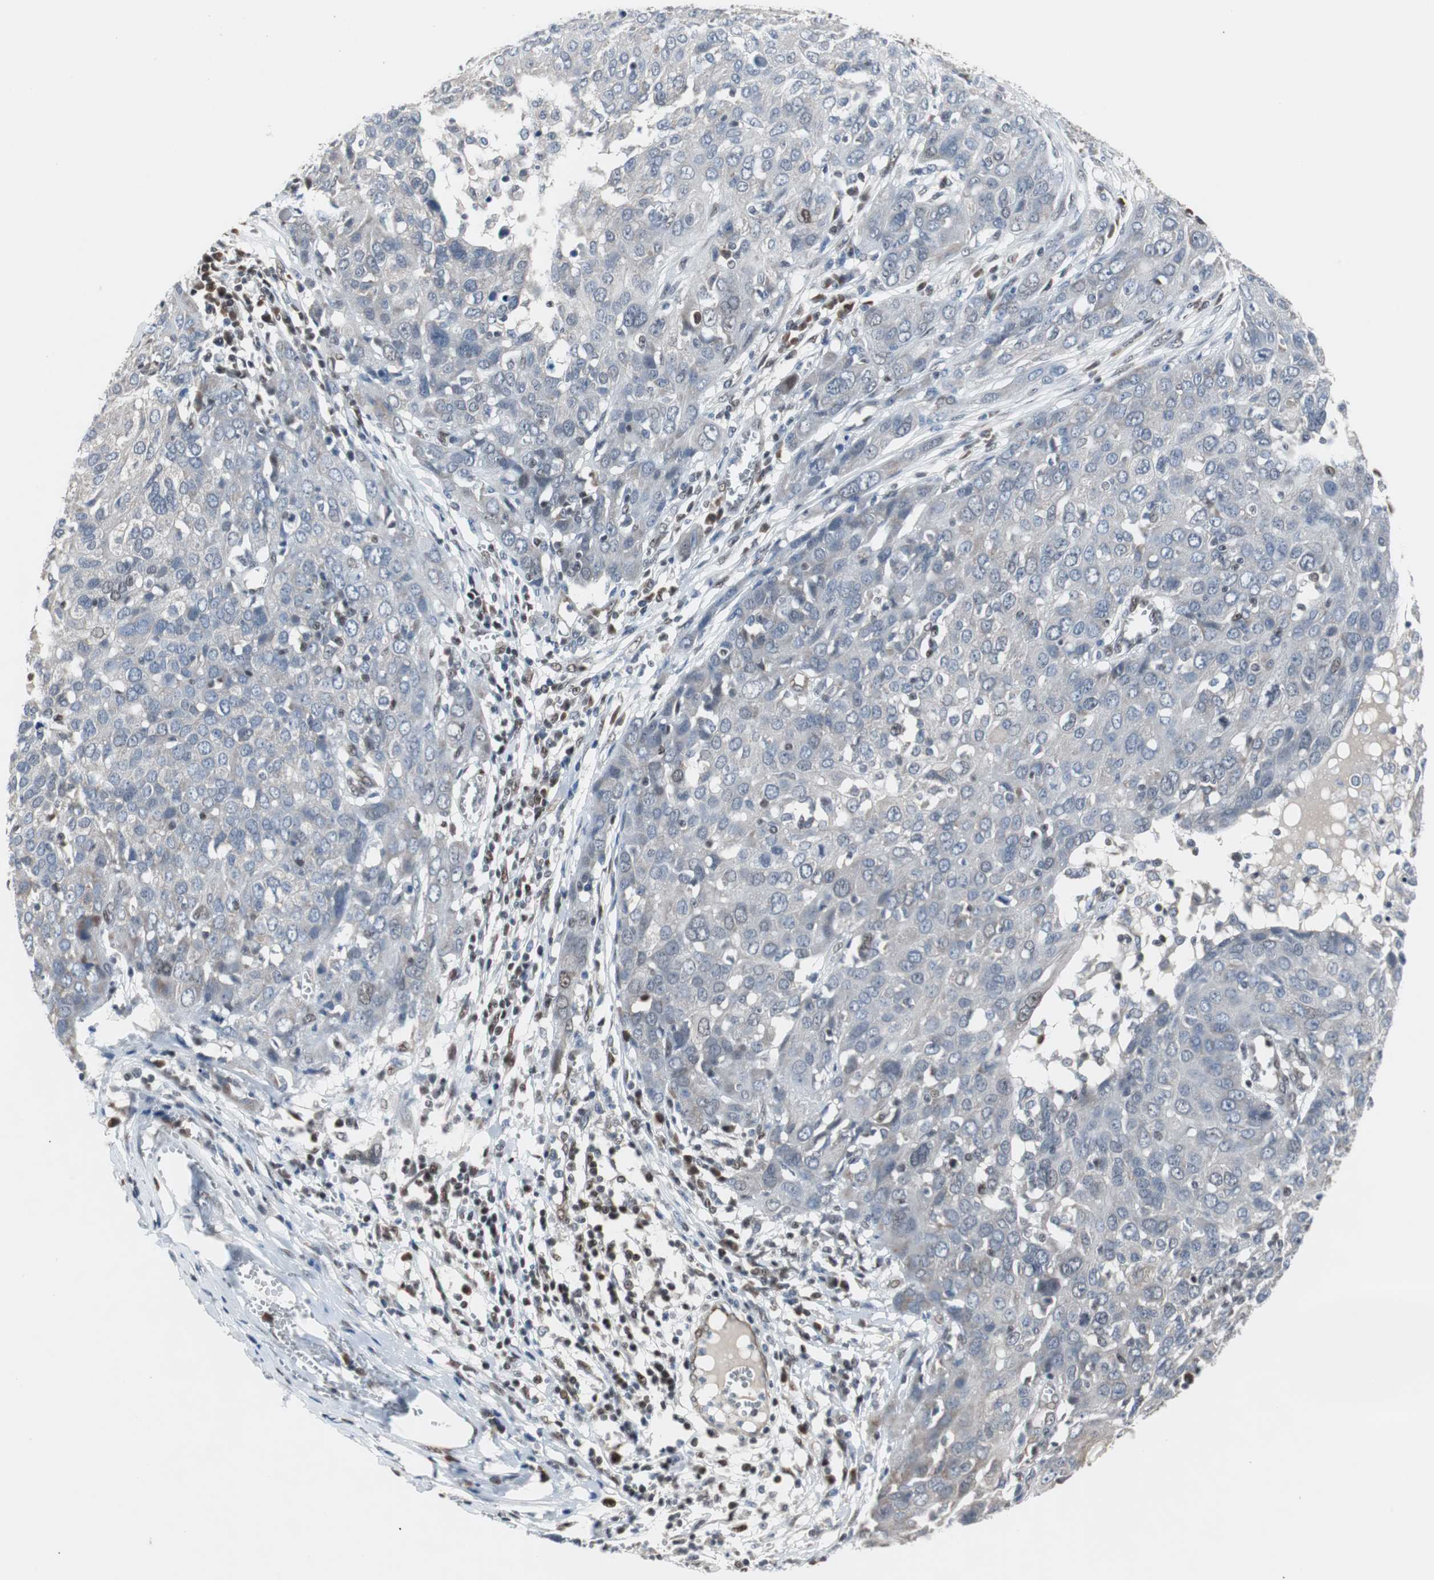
{"staining": {"intensity": "negative", "quantity": "none", "location": "none"}, "tissue": "ovarian cancer", "cell_type": "Tumor cells", "image_type": "cancer", "snomed": [{"axis": "morphology", "description": "Carcinoma, endometroid"}, {"axis": "topography", "description": "Ovary"}], "caption": "This is an immunohistochemistry (IHC) photomicrograph of ovarian cancer (endometroid carcinoma). There is no staining in tumor cells.", "gene": "ZHX2", "patient": {"sex": "female", "age": 50}}